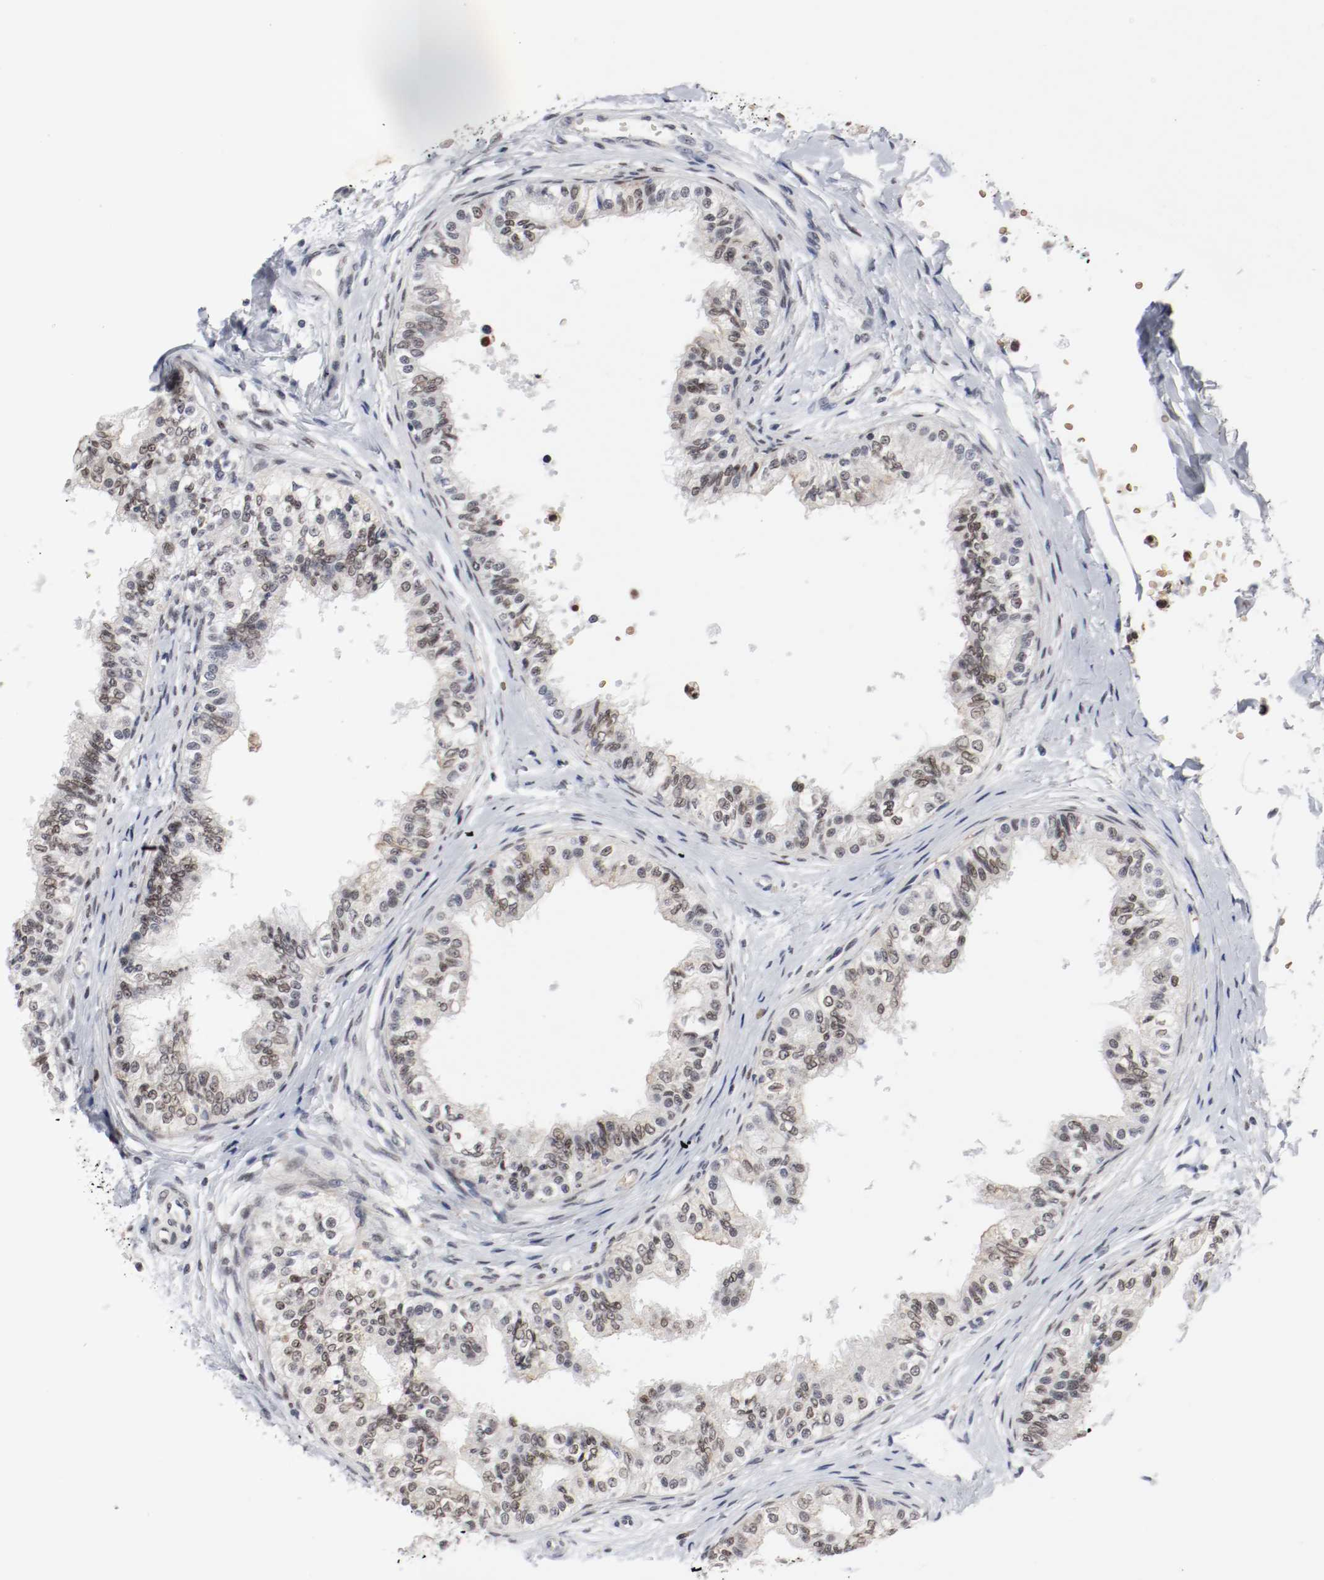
{"staining": {"intensity": "moderate", "quantity": "25%-75%", "location": "cytoplasmic/membranous,nuclear"}, "tissue": "epididymis", "cell_type": "Glandular cells", "image_type": "normal", "snomed": [{"axis": "morphology", "description": "Normal tissue, NOS"}, {"axis": "morphology", "description": "Adenocarcinoma, metastatic, NOS"}, {"axis": "topography", "description": "Testis"}, {"axis": "topography", "description": "Epididymis"}], "caption": "Immunohistochemical staining of normal human epididymis displays medium levels of moderate cytoplasmic/membranous,nuclear positivity in approximately 25%-75% of glandular cells.", "gene": "JUND", "patient": {"sex": "male", "age": 26}}